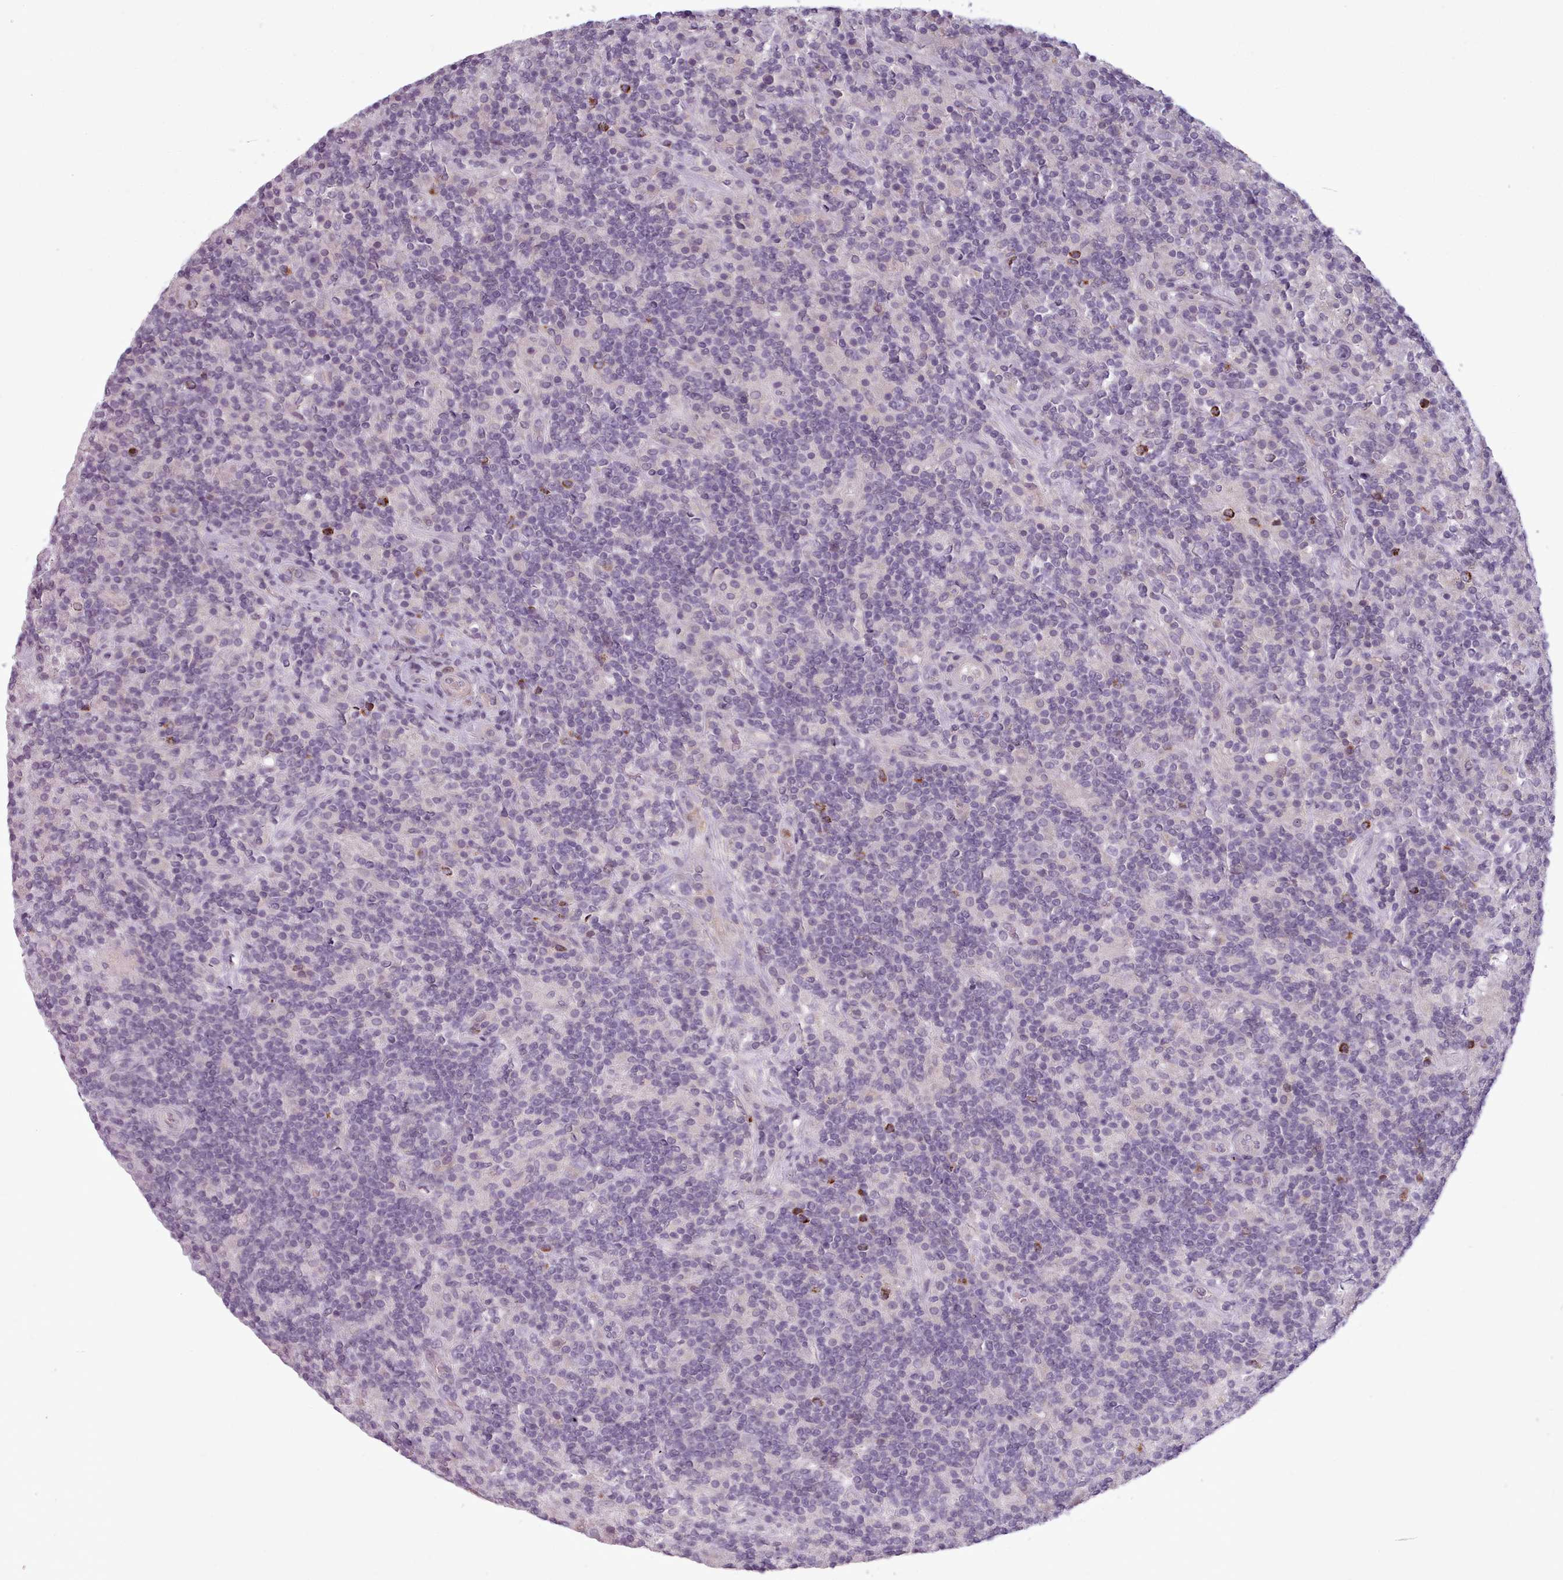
{"staining": {"intensity": "negative", "quantity": "none", "location": "none"}, "tissue": "lymphoma", "cell_type": "Tumor cells", "image_type": "cancer", "snomed": [{"axis": "morphology", "description": "Hodgkin's disease, NOS"}, {"axis": "topography", "description": "Lymph node"}], "caption": "The IHC photomicrograph has no significant staining in tumor cells of lymphoma tissue. (Stains: DAB IHC with hematoxylin counter stain, Microscopy: brightfield microscopy at high magnification).", "gene": "LAPTM5", "patient": {"sex": "male", "age": 70}}